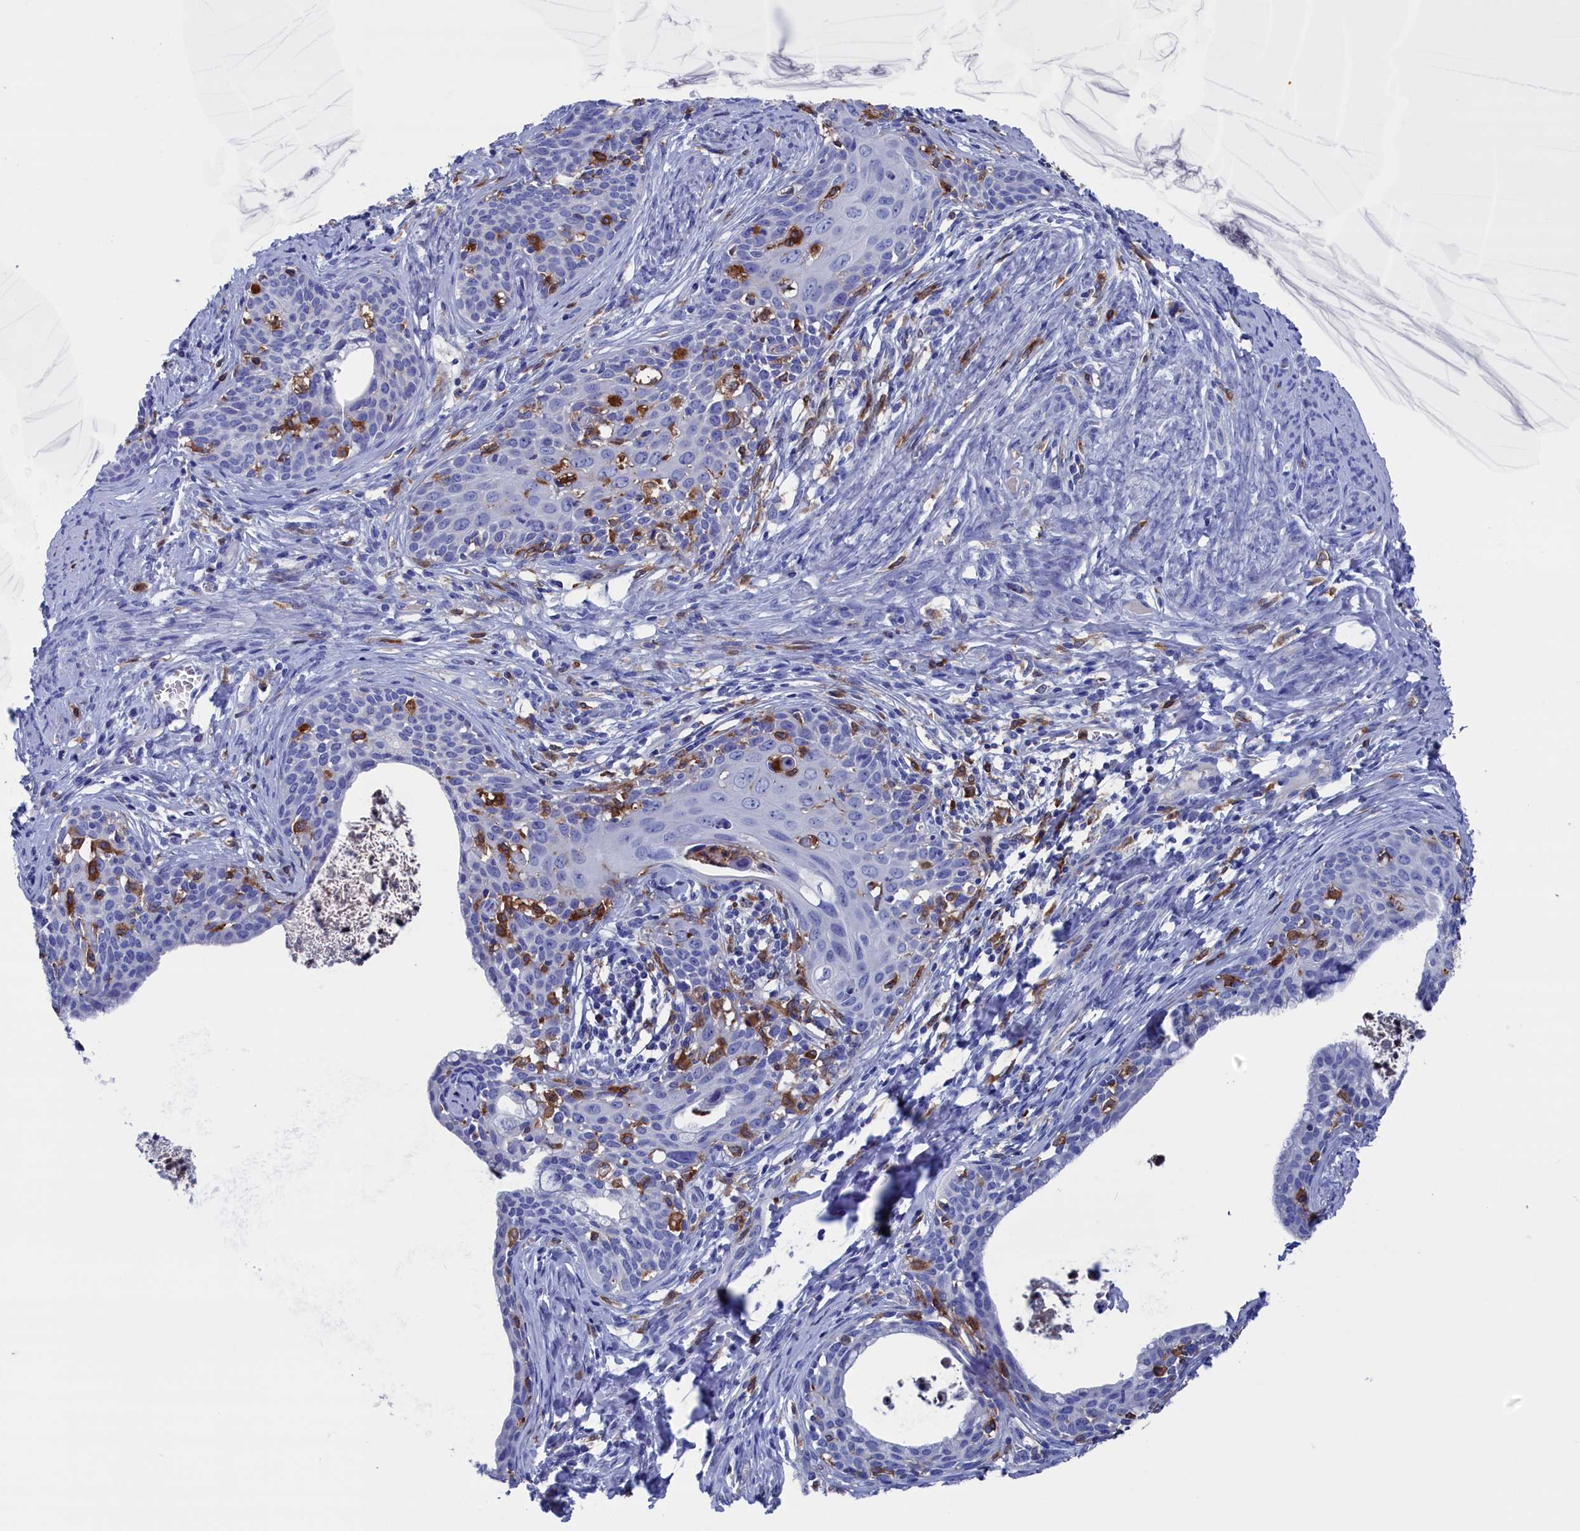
{"staining": {"intensity": "negative", "quantity": "none", "location": "none"}, "tissue": "cervical cancer", "cell_type": "Tumor cells", "image_type": "cancer", "snomed": [{"axis": "morphology", "description": "Squamous cell carcinoma, NOS"}, {"axis": "topography", "description": "Cervix"}], "caption": "Human squamous cell carcinoma (cervical) stained for a protein using immunohistochemistry shows no positivity in tumor cells.", "gene": "TYROBP", "patient": {"sex": "female", "age": 52}}